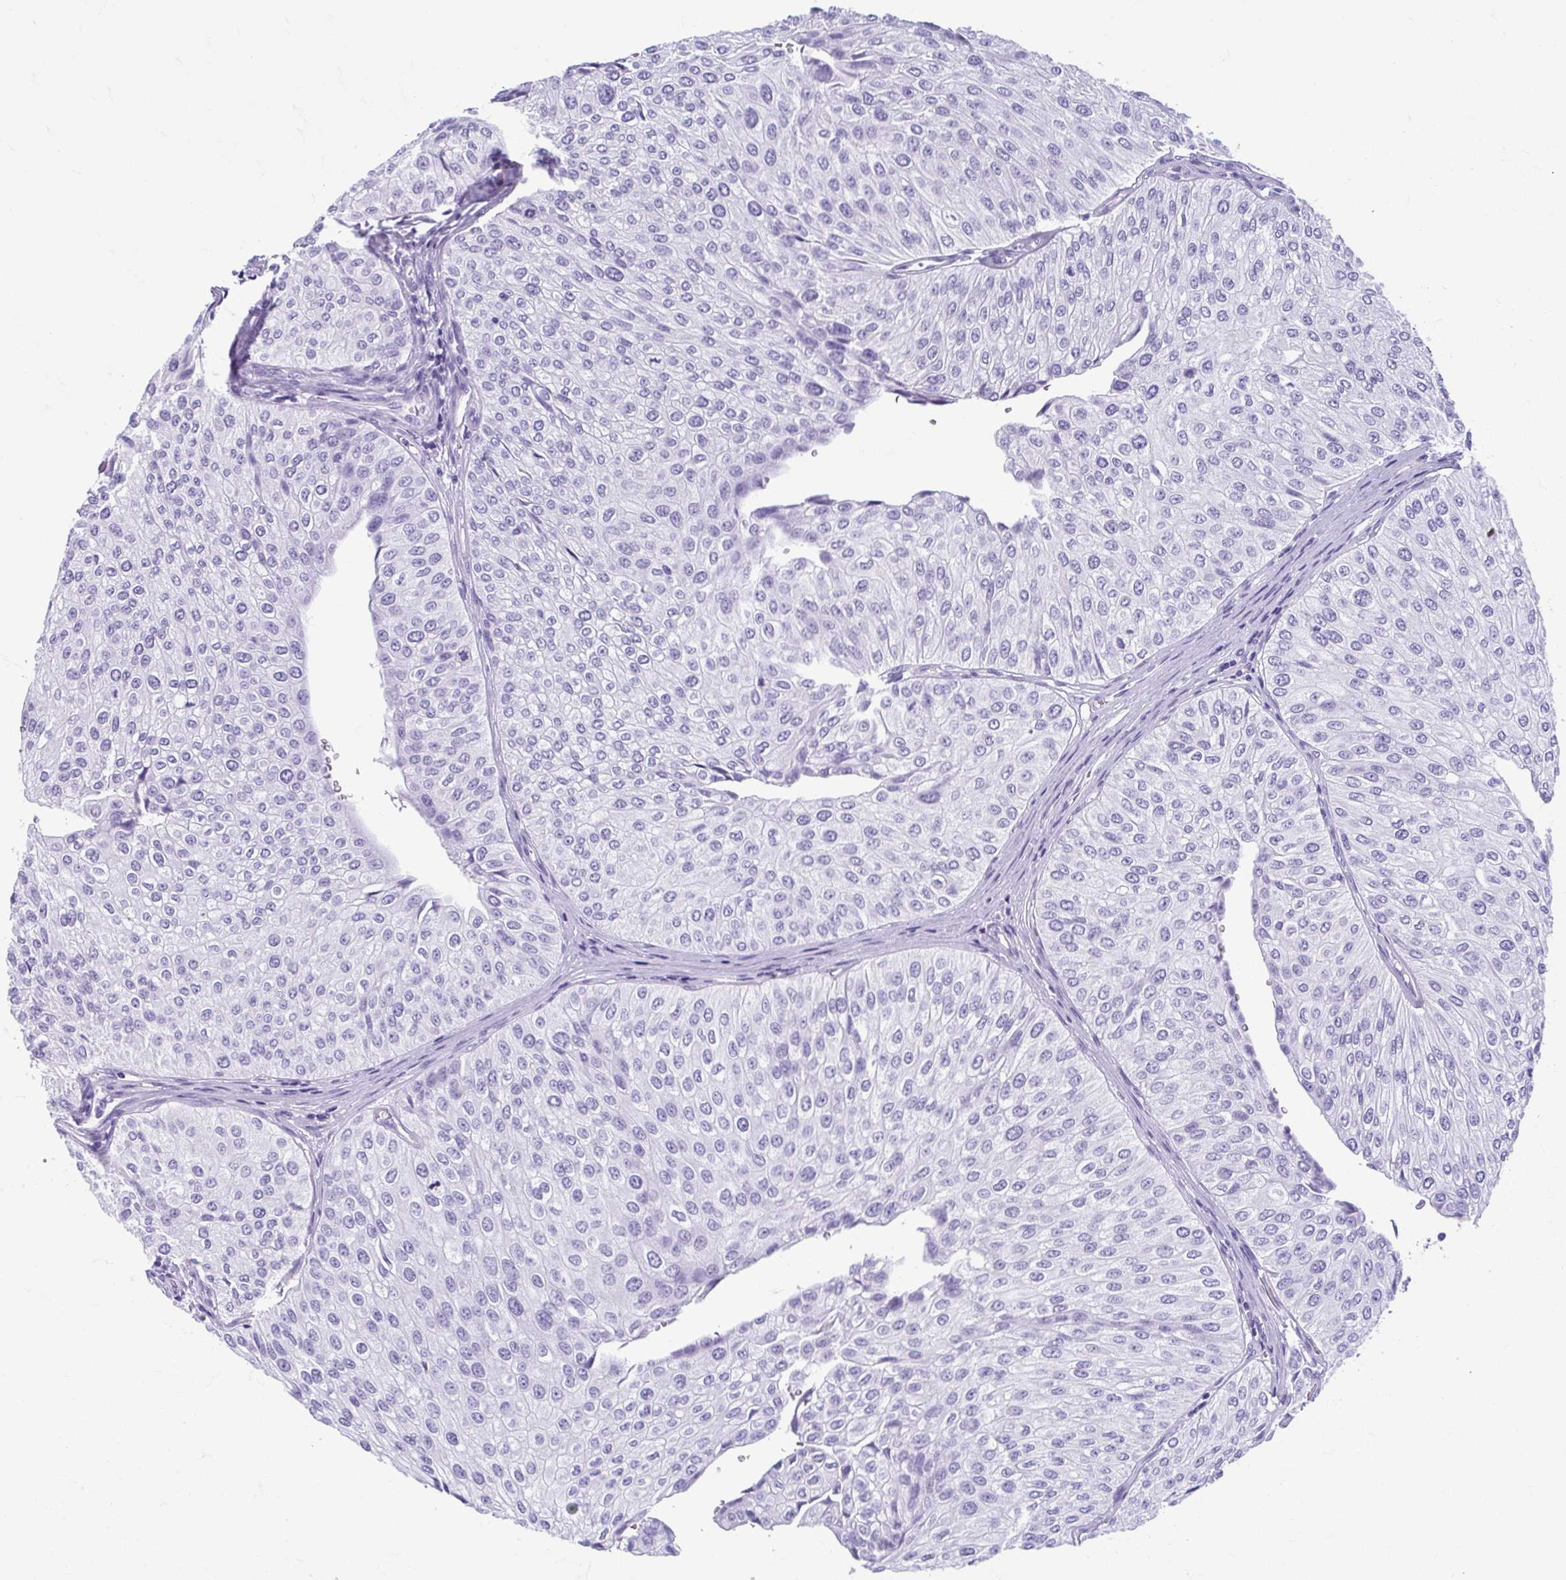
{"staining": {"intensity": "negative", "quantity": "none", "location": "none"}, "tissue": "urothelial cancer", "cell_type": "Tumor cells", "image_type": "cancer", "snomed": [{"axis": "morphology", "description": "Urothelial carcinoma, NOS"}, {"axis": "topography", "description": "Urinary bladder"}], "caption": "A histopathology image of human transitional cell carcinoma is negative for staining in tumor cells.", "gene": "TCEAL3", "patient": {"sex": "male", "age": 67}}